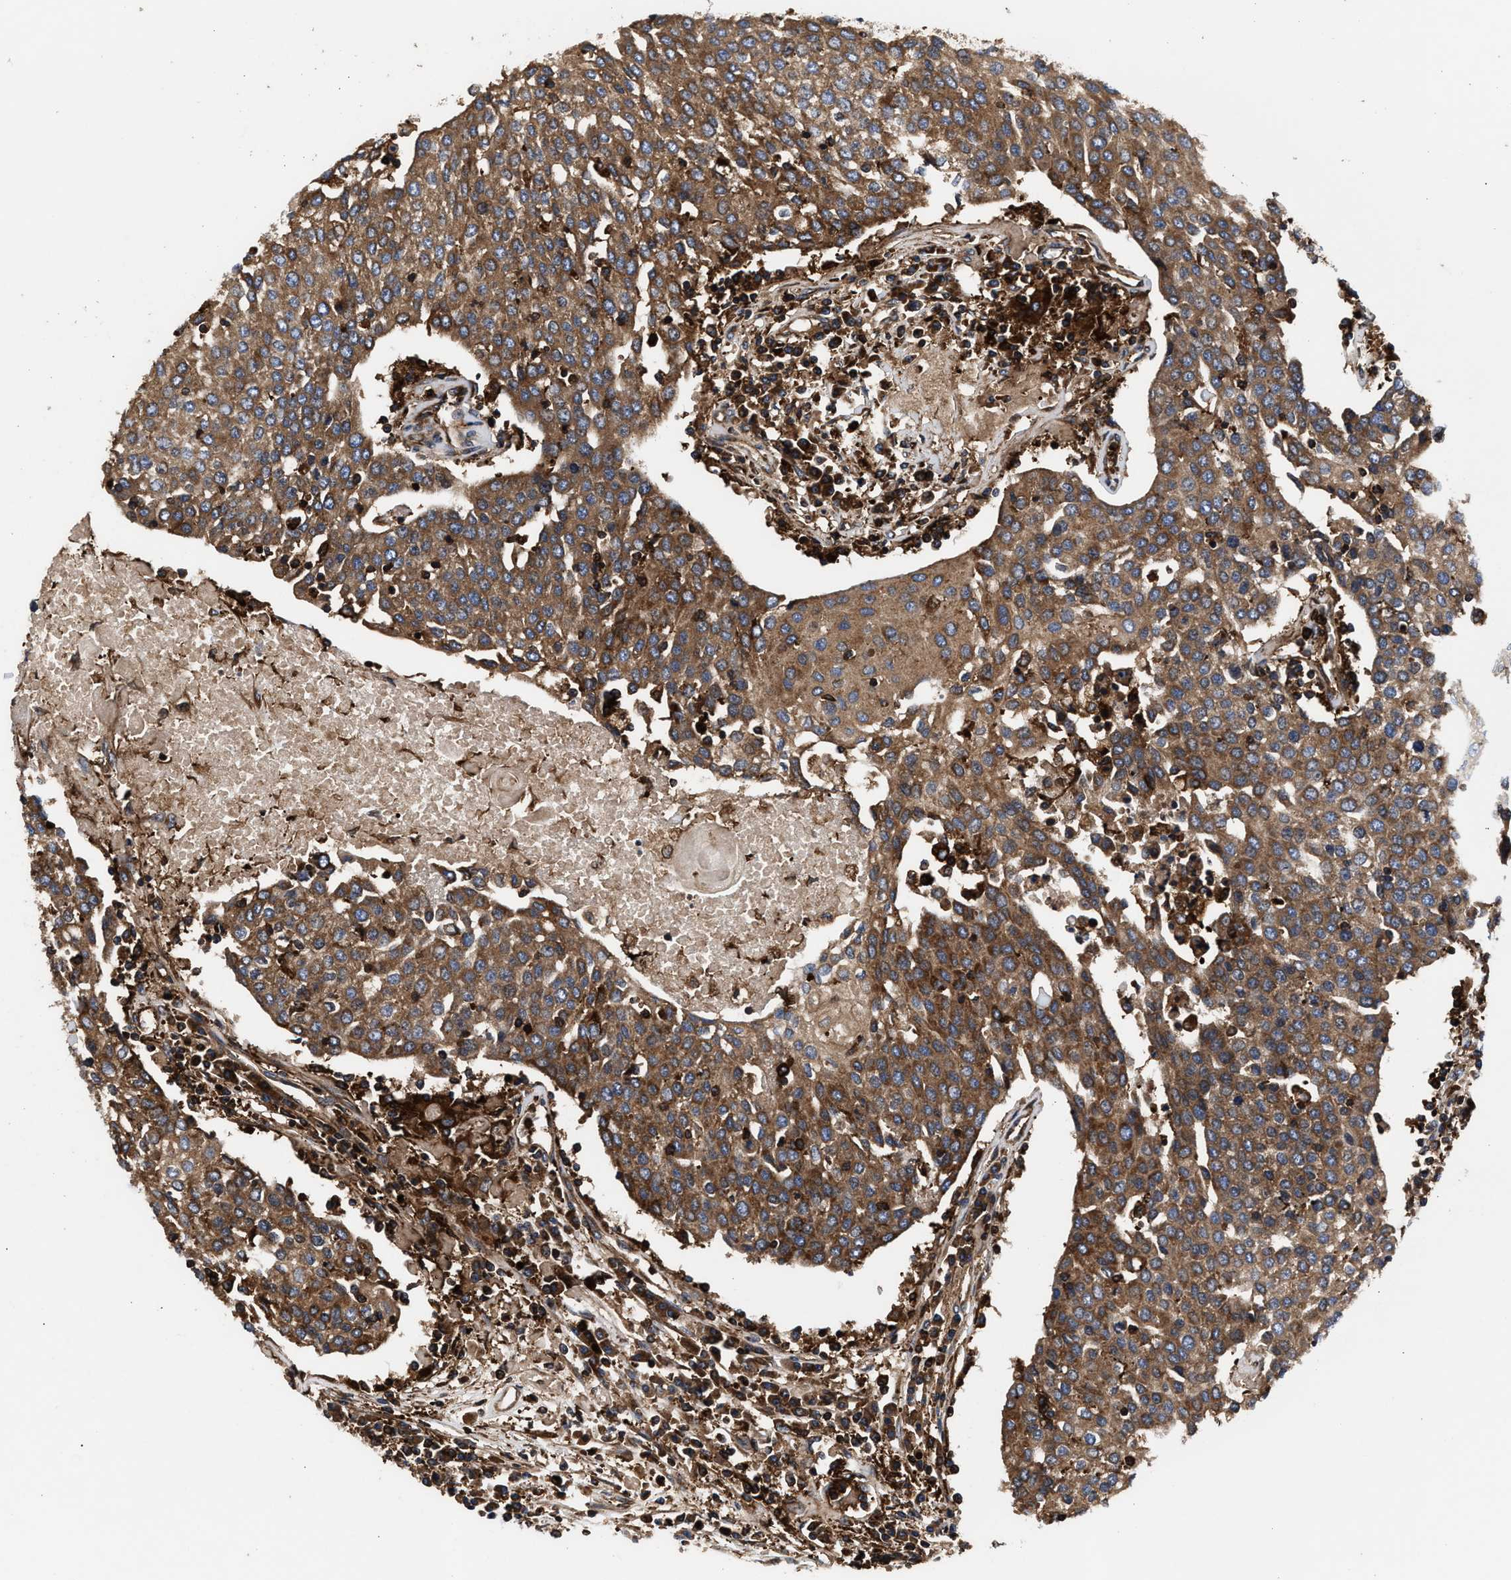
{"staining": {"intensity": "moderate", "quantity": ">75%", "location": "cytoplasmic/membranous"}, "tissue": "urothelial cancer", "cell_type": "Tumor cells", "image_type": "cancer", "snomed": [{"axis": "morphology", "description": "Urothelial carcinoma, High grade"}, {"axis": "topography", "description": "Urinary bladder"}], "caption": "Tumor cells exhibit moderate cytoplasmic/membranous expression in about >75% of cells in urothelial carcinoma (high-grade).", "gene": "KYAT1", "patient": {"sex": "female", "age": 85}}